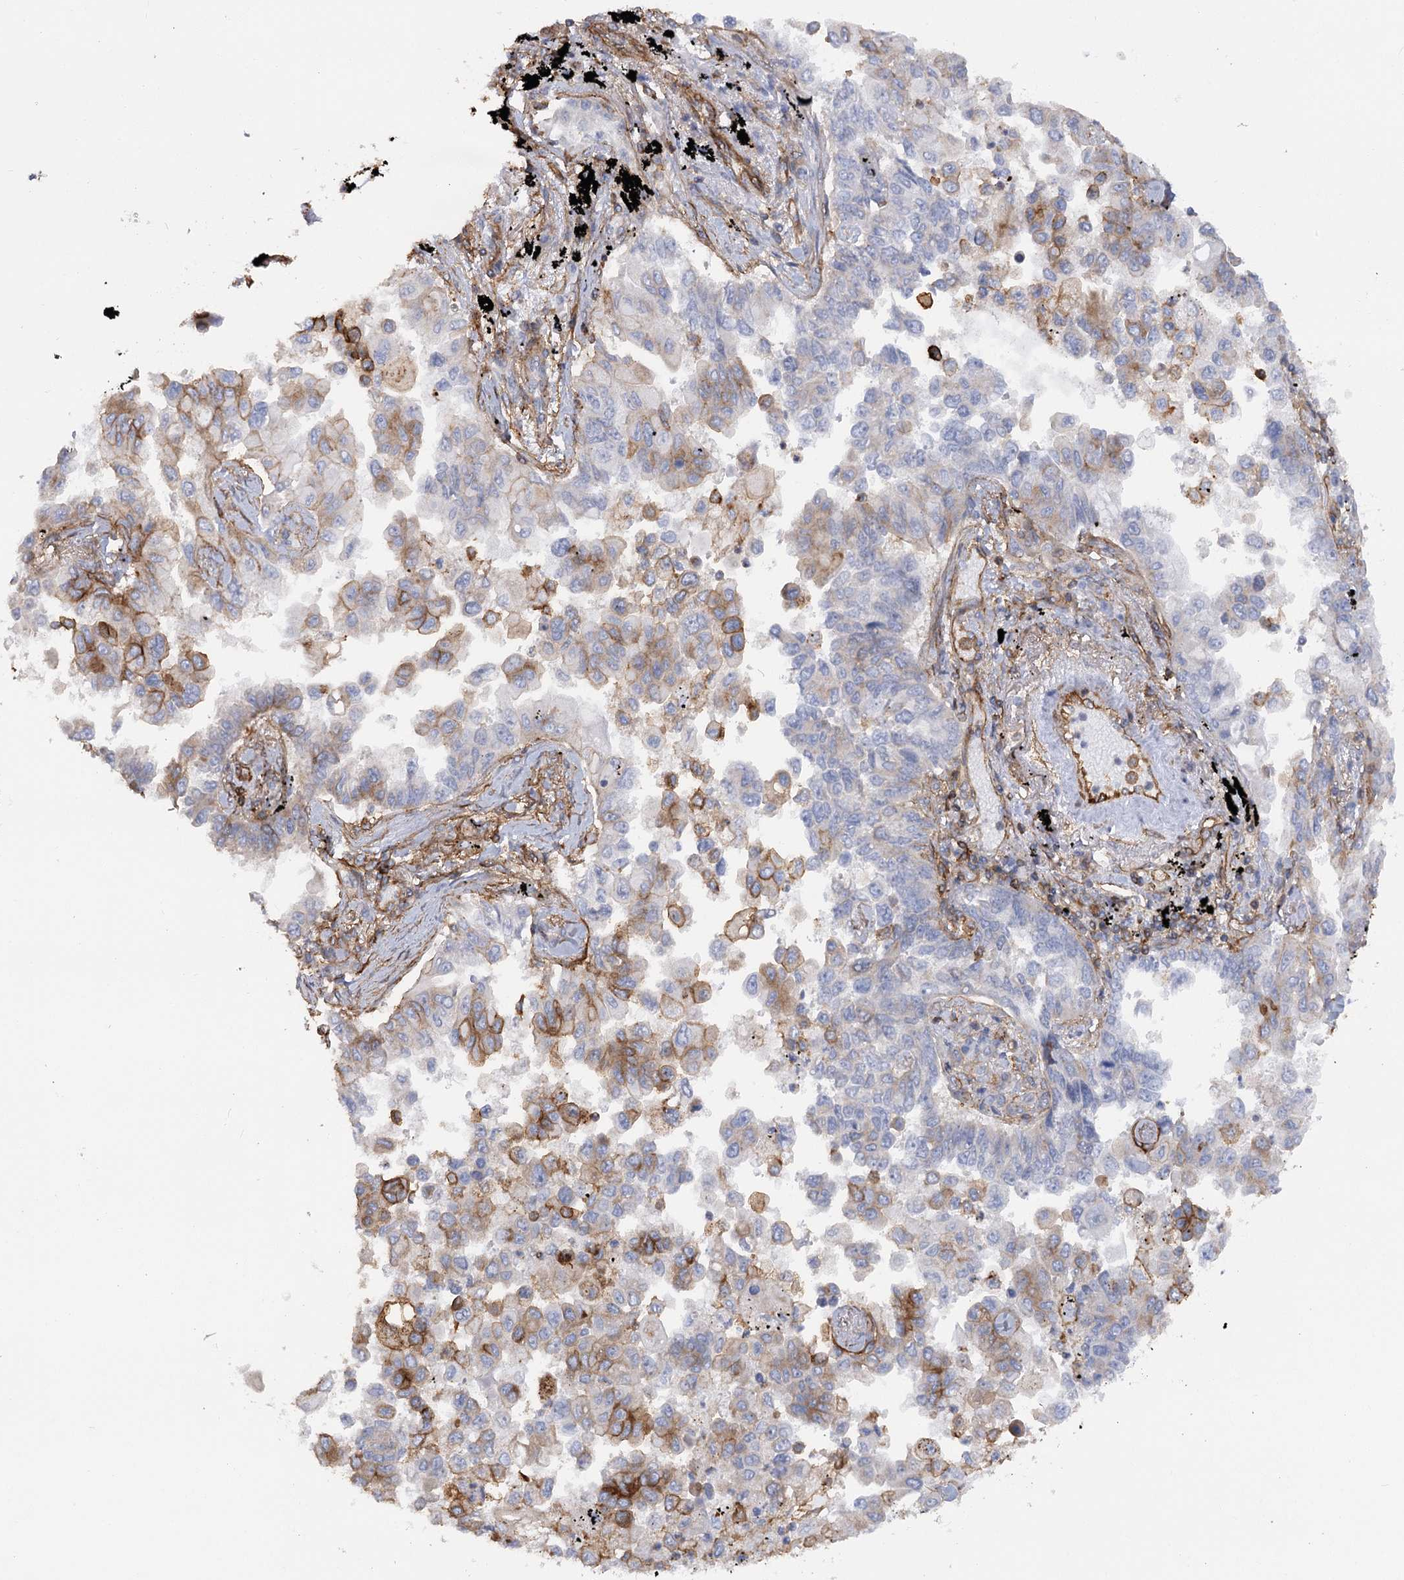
{"staining": {"intensity": "moderate", "quantity": "<25%", "location": "cytoplasmic/membranous"}, "tissue": "lung cancer", "cell_type": "Tumor cells", "image_type": "cancer", "snomed": [{"axis": "morphology", "description": "Adenocarcinoma, NOS"}, {"axis": "topography", "description": "Lung"}], "caption": "Tumor cells show low levels of moderate cytoplasmic/membranous staining in about <25% of cells in lung adenocarcinoma. (brown staining indicates protein expression, while blue staining denotes nuclei).", "gene": "SYNPO2", "patient": {"sex": "female", "age": 67}}